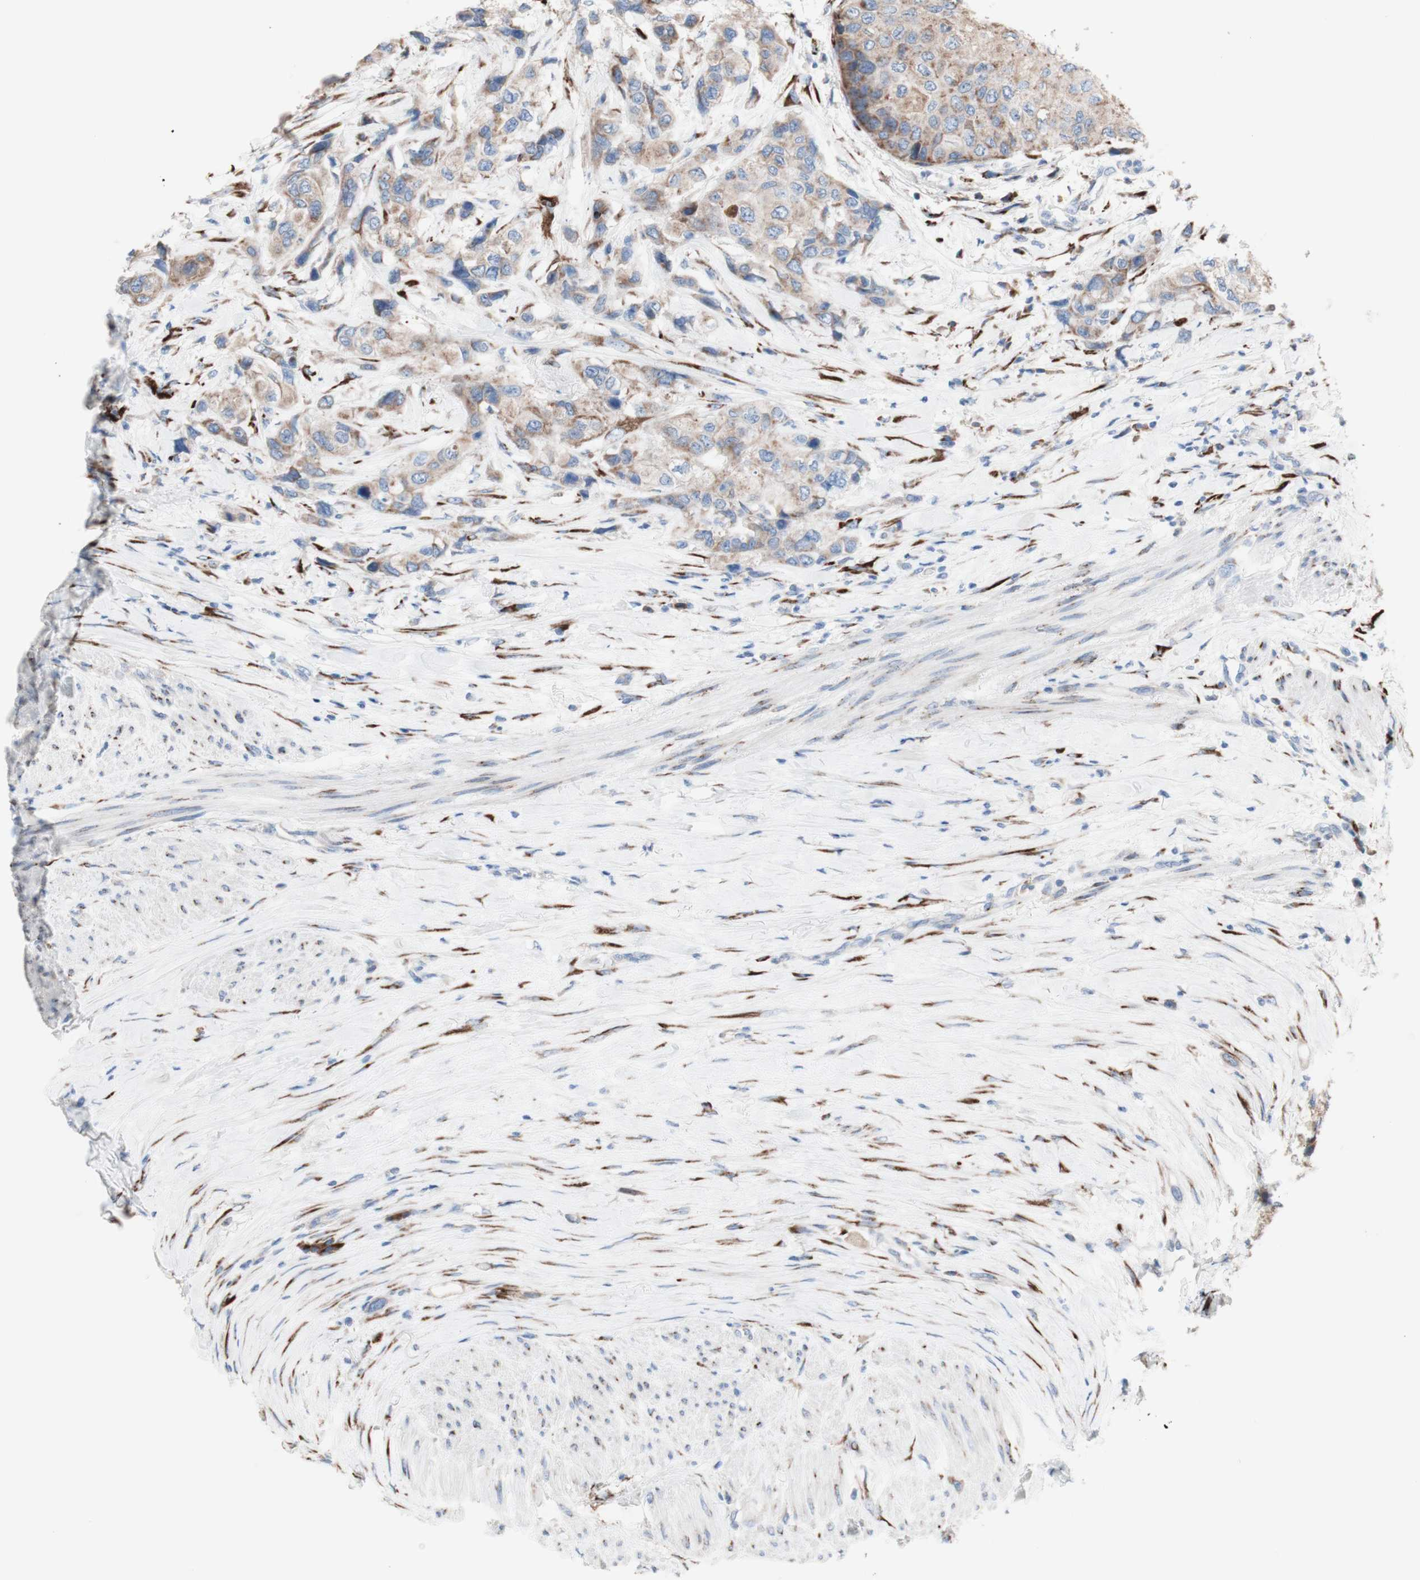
{"staining": {"intensity": "weak", "quantity": "25%-75%", "location": "cytoplasmic/membranous"}, "tissue": "urothelial cancer", "cell_type": "Tumor cells", "image_type": "cancer", "snomed": [{"axis": "morphology", "description": "Urothelial carcinoma, High grade"}, {"axis": "topography", "description": "Urinary bladder"}], "caption": "The photomicrograph demonstrates immunohistochemical staining of high-grade urothelial carcinoma. There is weak cytoplasmic/membranous positivity is identified in approximately 25%-75% of tumor cells. The staining was performed using DAB to visualize the protein expression in brown, while the nuclei were stained in blue with hematoxylin (Magnification: 20x).", "gene": "AGPAT5", "patient": {"sex": "female", "age": 56}}